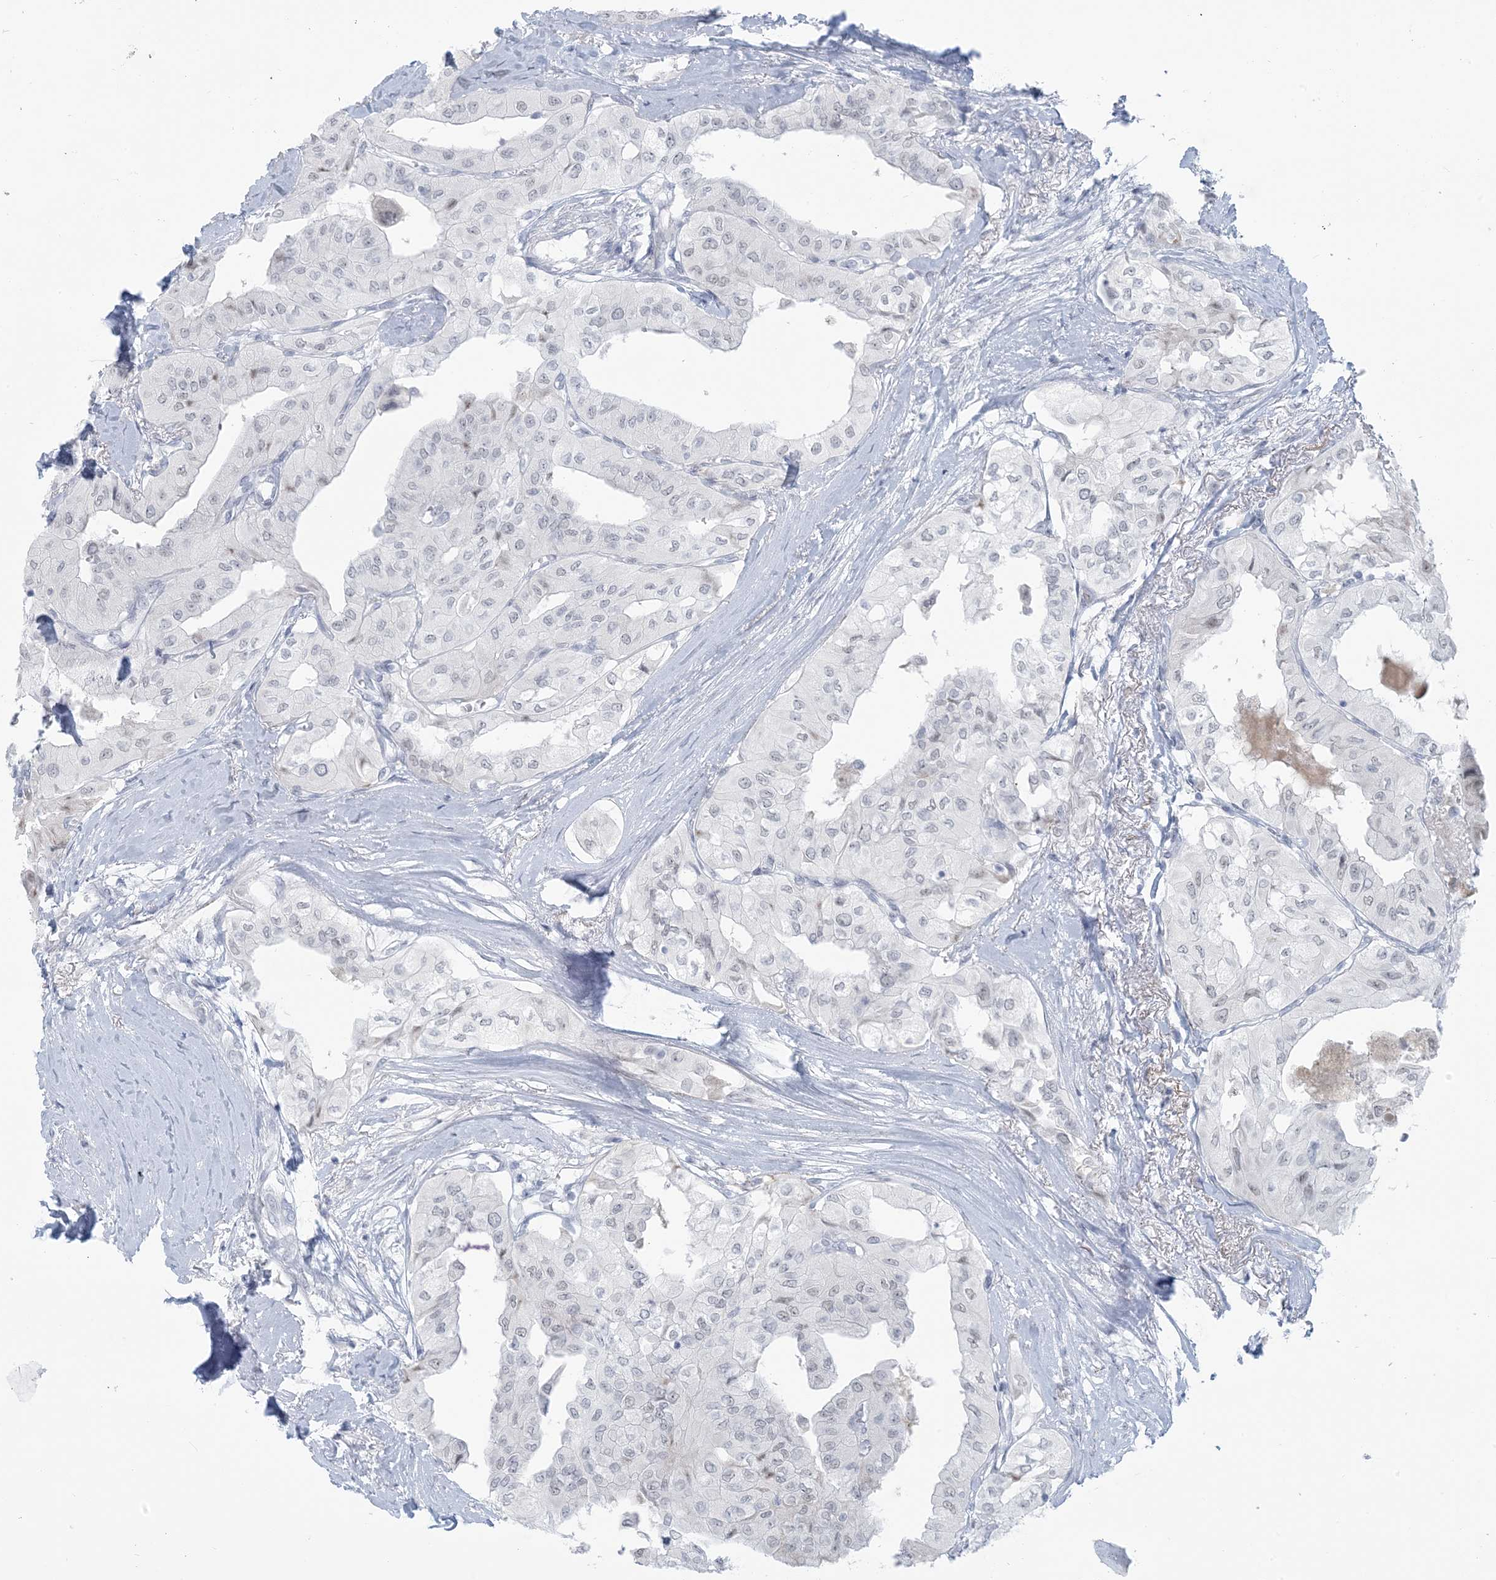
{"staining": {"intensity": "negative", "quantity": "none", "location": "none"}, "tissue": "thyroid cancer", "cell_type": "Tumor cells", "image_type": "cancer", "snomed": [{"axis": "morphology", "description": "Papillary adenocarcinoma, NOS"}, {"axis": "topography", "description": "Thyroid gland"}], "caption": "This image is of thyroid cancer (papillary adenocarcinoma) stained with immunohistochemistry (IHC) to label a protein in brown with the nuclei are counter-stained blue. There is no positivity in tumor cells.", "gene": "SCML1", "patient": {"sex": "female", "age": 59}}